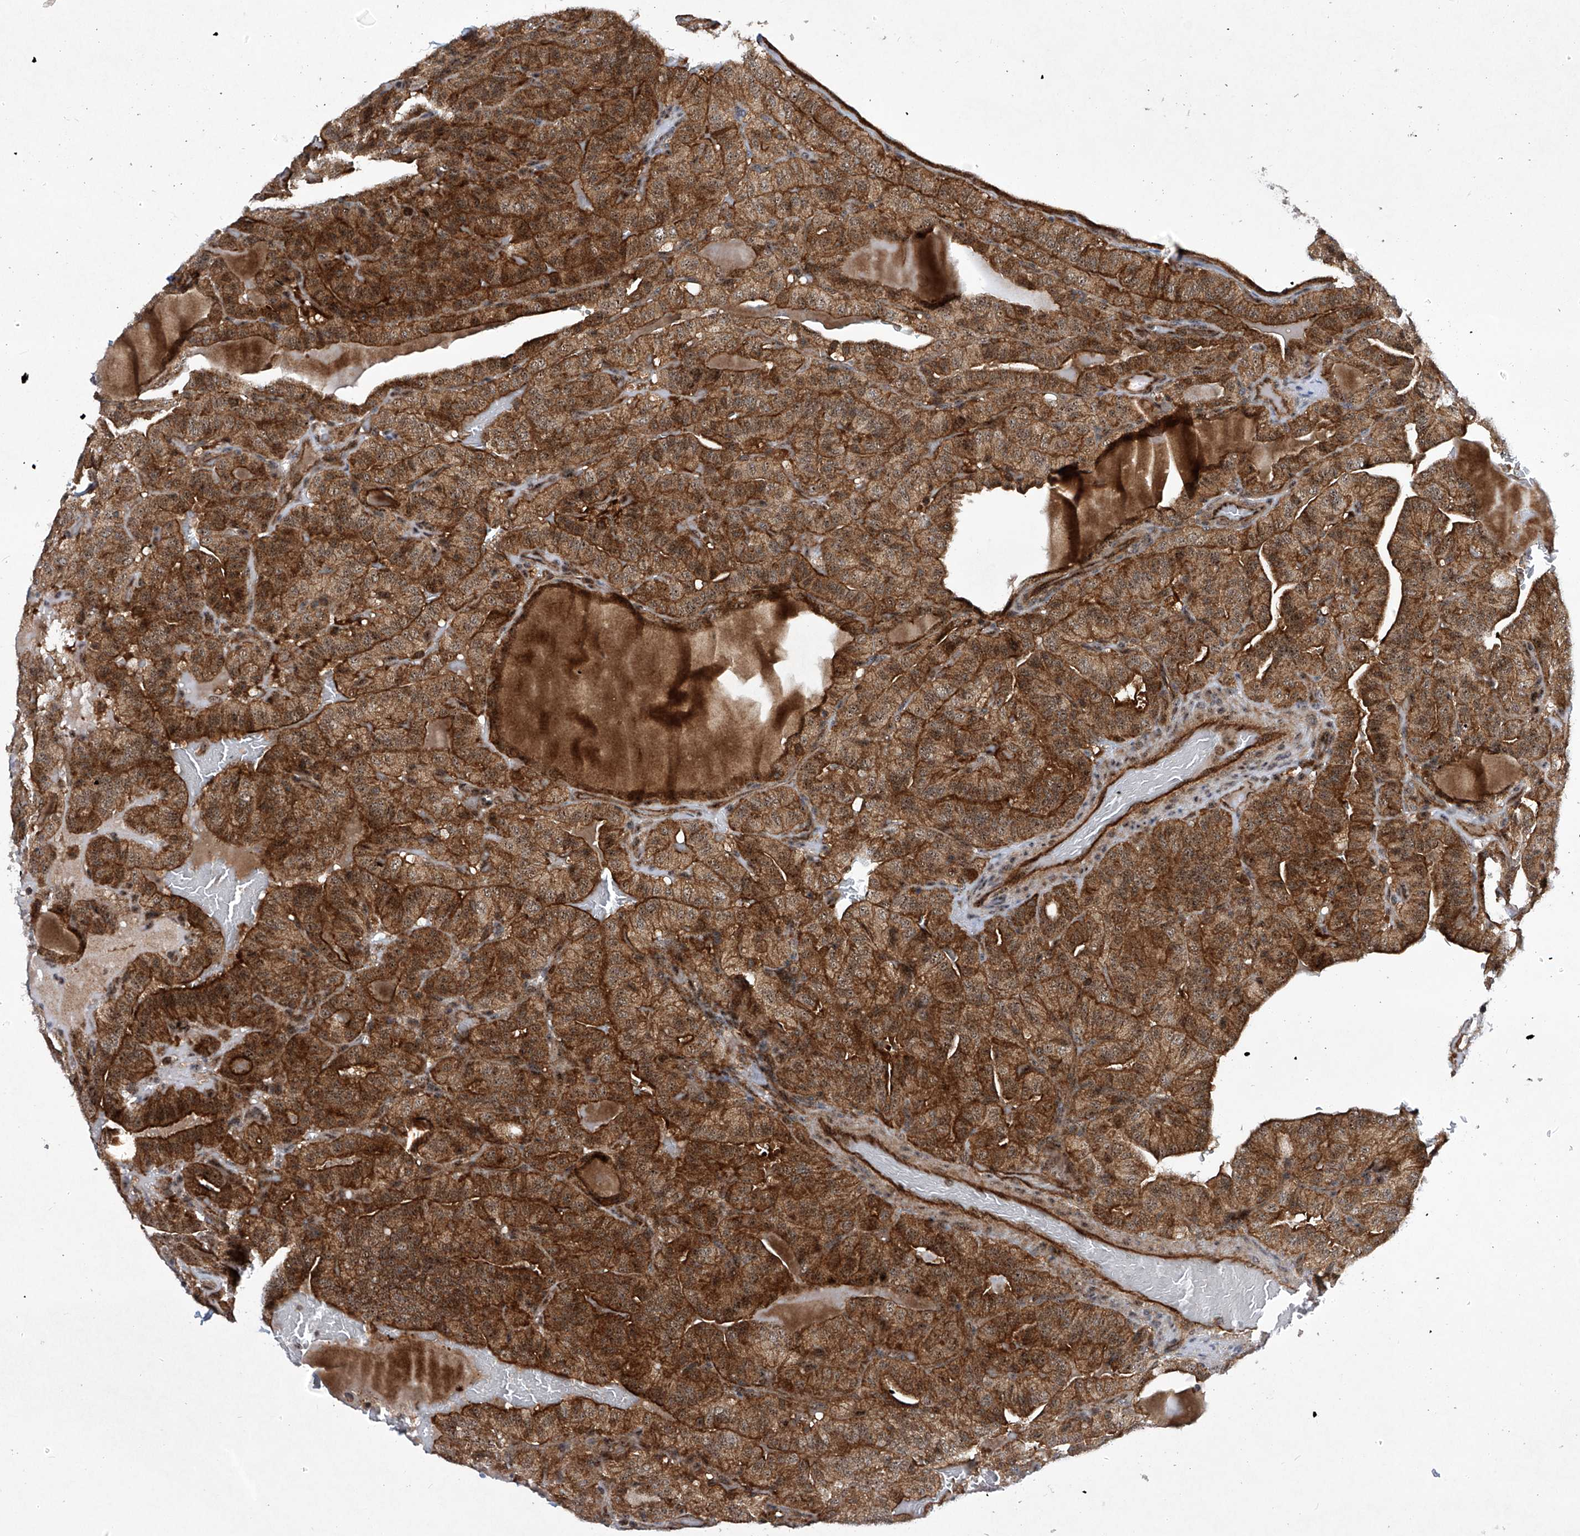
{"staining": {"intensity": "moderate", "quantity": ">75%", "location": "cytoplasmic/membranous,nuclear"}, "tissue": "thyroid cancer", "cell_type": "Tumor cells", "image_type": "cancer", "snomed": [{"axis": "morphology", "description": "Papillary adenocarcinoma, NOS"}, {"axis": "topography", "description": "Thyroid gland"}], "caption": "Moderate cytoplasmic/membranous and nuclear positivity is identified in approximately >75% of tumor cells in thyroid cancer. (Brightfield microscopy of DAB IHC at high magnification).", "gene": "CISH", "patient": {"sex": "male", "age": 77}}